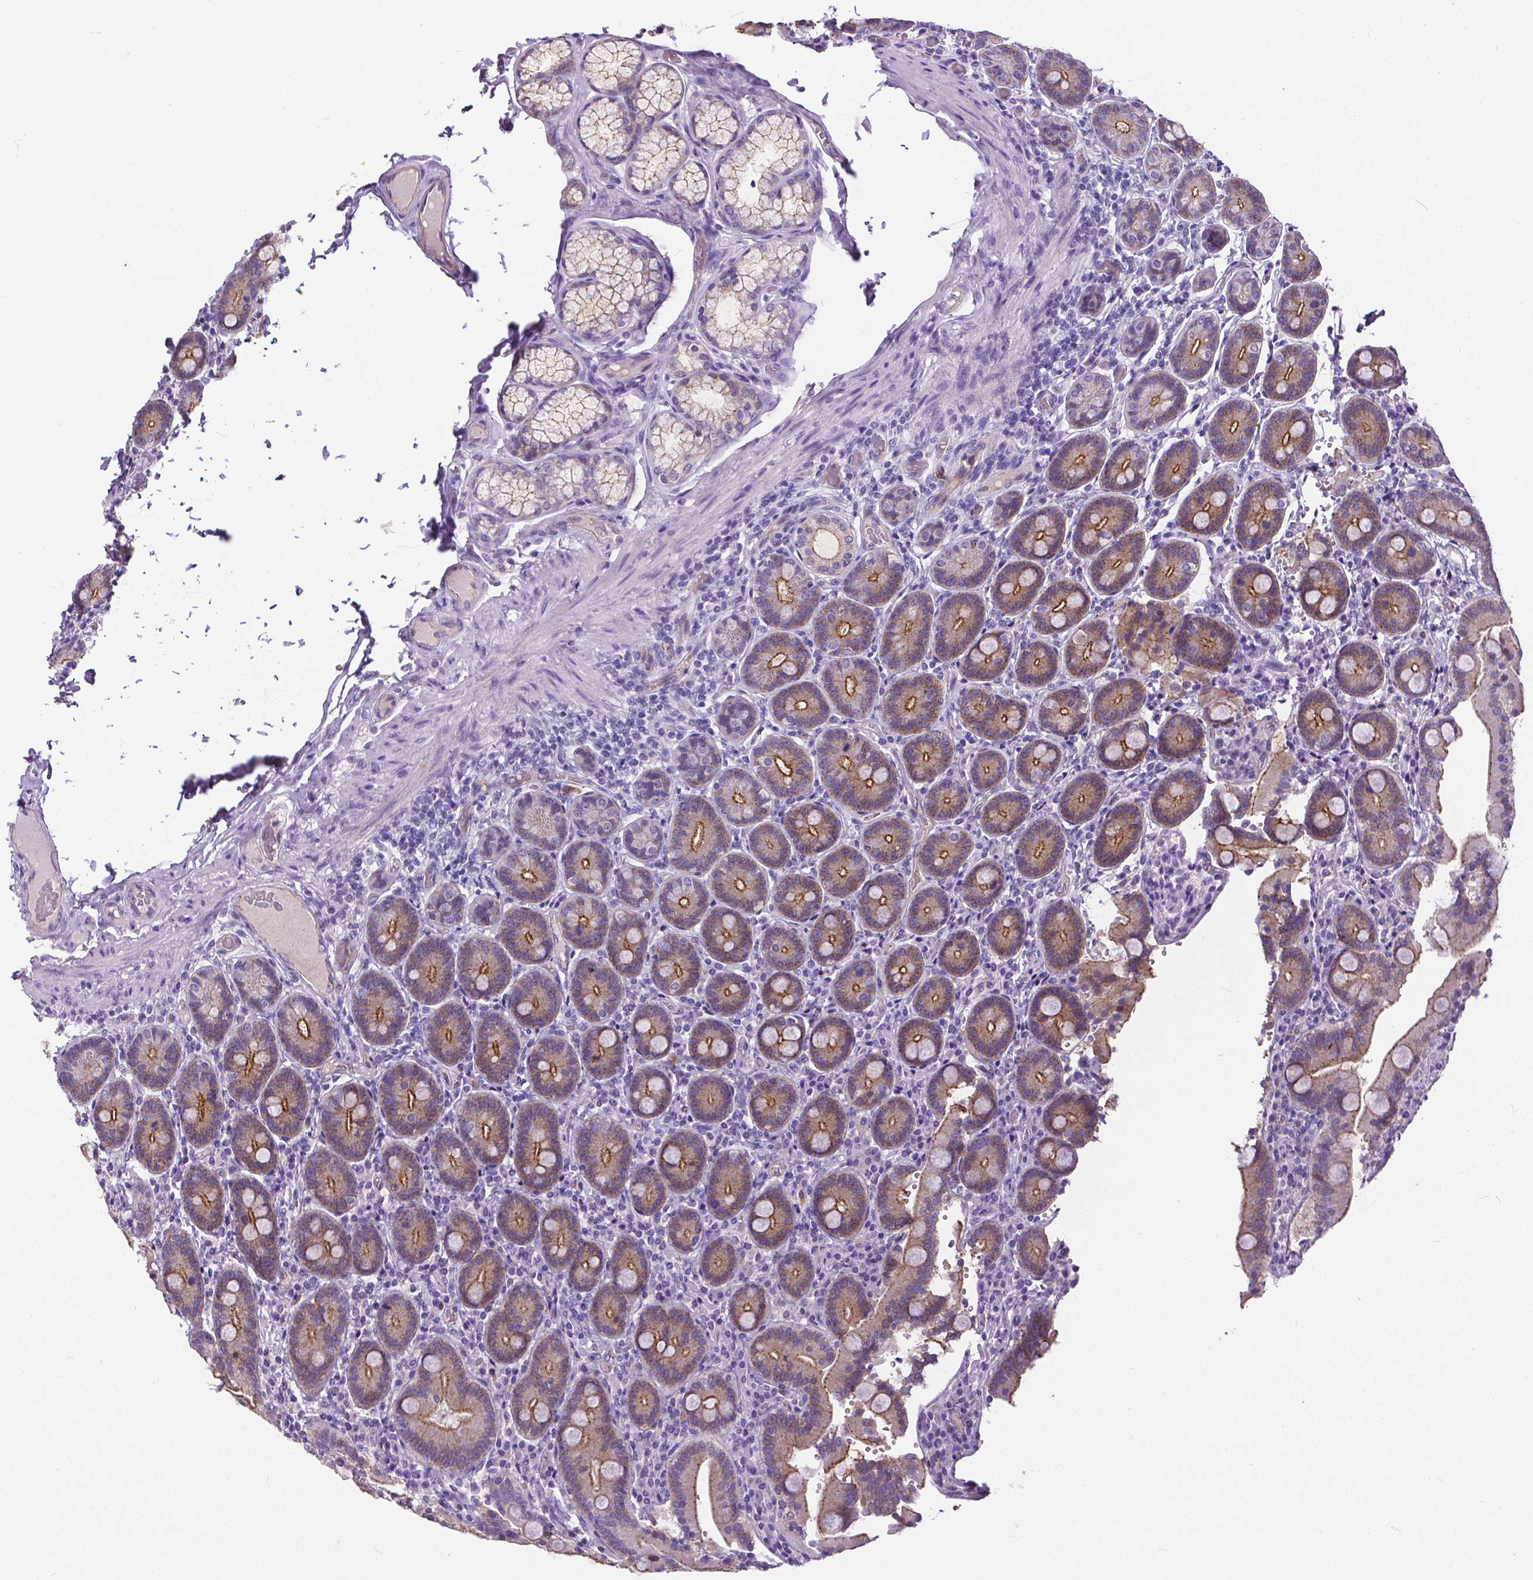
{"staining": {"intensity": "moderate", "quantity": "25%-75%", "location": "cytoplasmic/membranous"}, "tissue": "duodenum", "cell_type": "Glandular cells", "image_type": "normal", "snomed": [{"axis": "morphology", "description": "Normal tissue, NOS"}, {"axis": "topography", "description": "Duodenum"}], "caption": "This image displays immunohistochemistry staining of normal duodenum, with medium moderate cytoplasmic/membranous positivity in approximately 25%-75% of glandular cells.", "gene": "OCLN", "patient": {"sex": "female", "age": 62}}